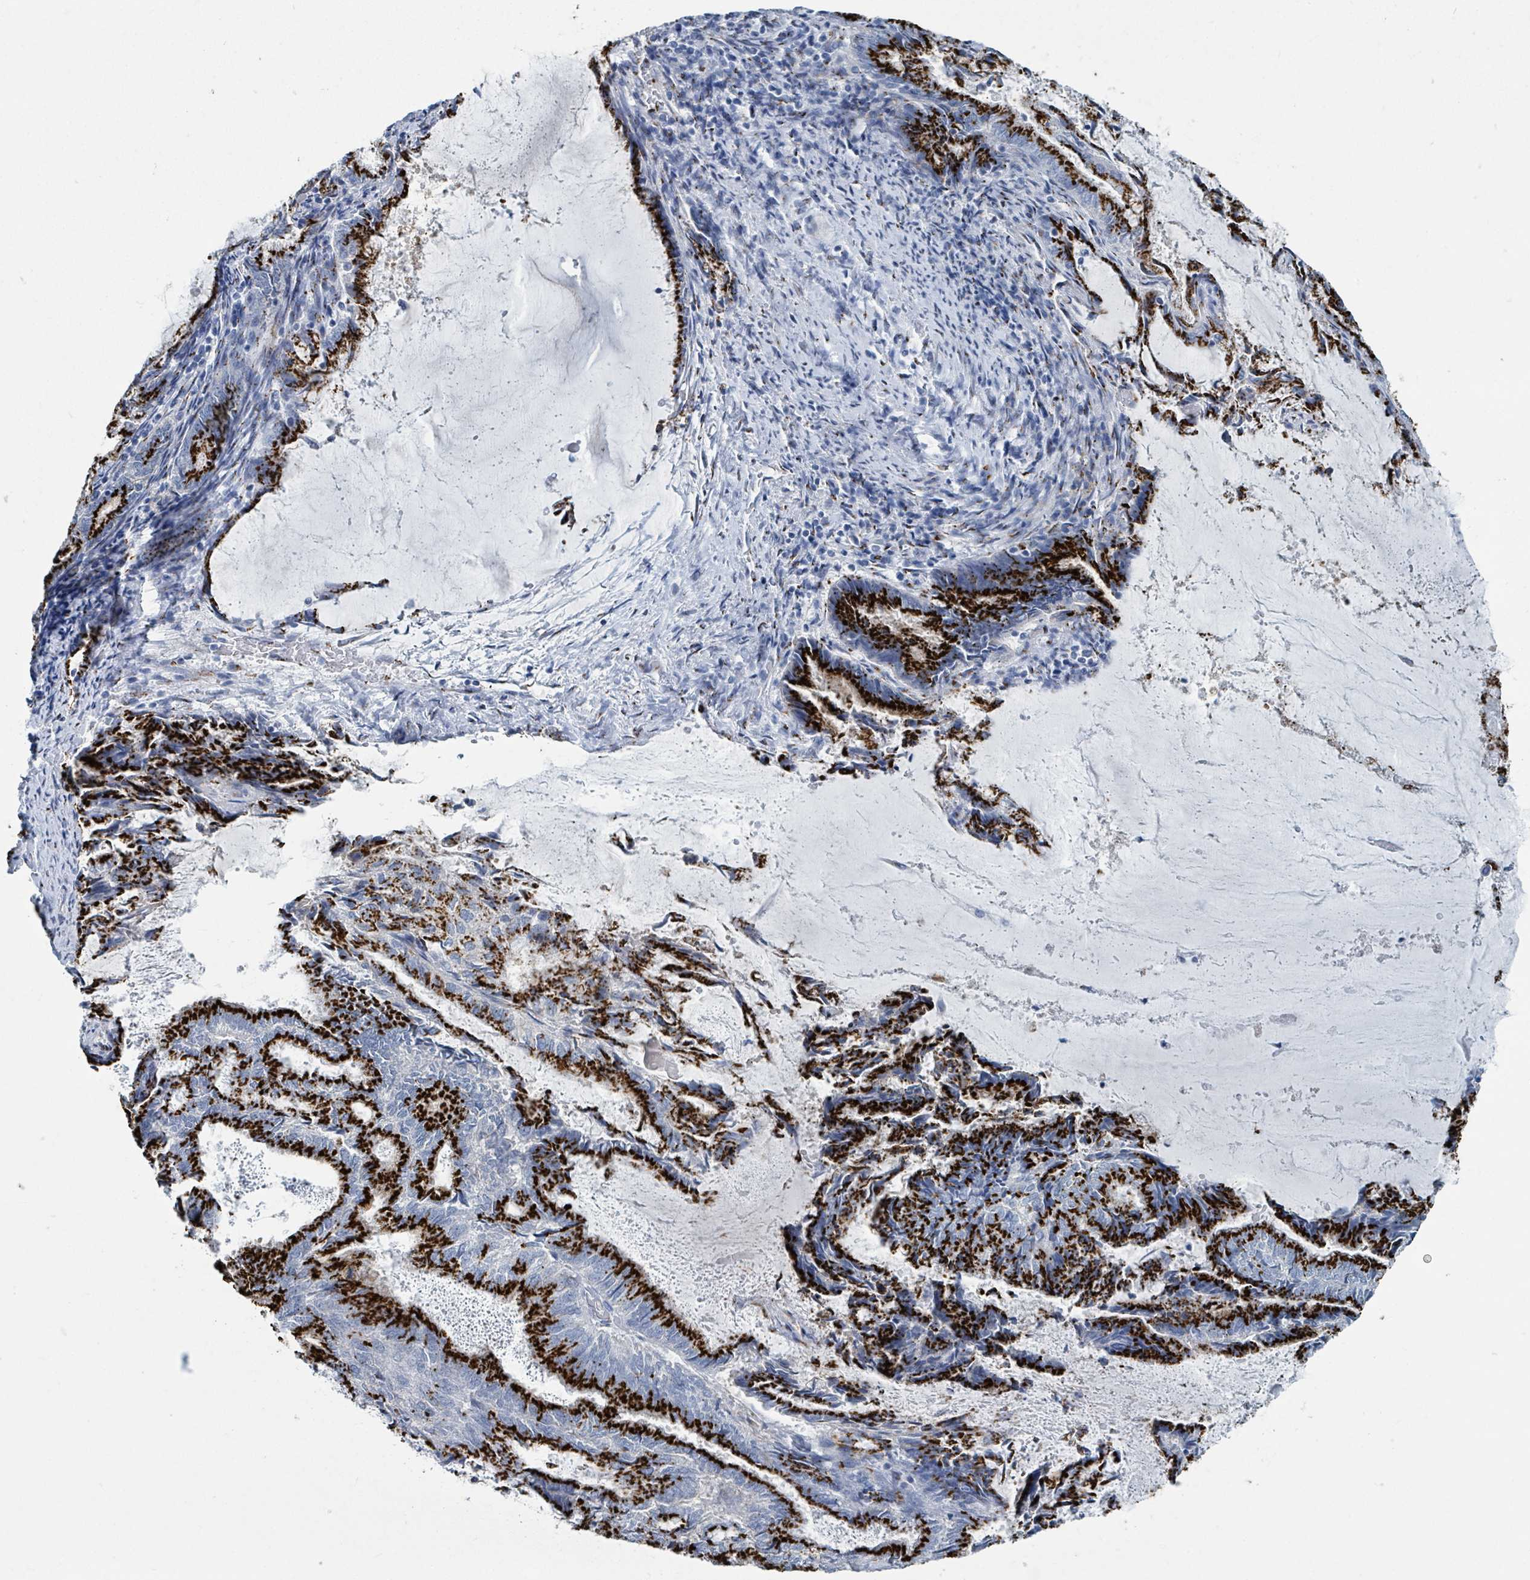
{"staining": {"intensity": "strong", "quantity": ">75%", "location": "cytoplasmic/membranous"}, "tissue": "endometrial cancer", "cell_type": "Tumor cells", "image_type": "cancer", "snomed": [{"axis": "morphology", "description": "Adenocarcinoma, NOS"}, {"axis": "topography", "description": "Endometrium"}], "caption": "Endometrial cancer (adenocarcinoma) stained for a protein (brown) demonstrates strong cytoplasmic/membranous positive staining in about >75% of tumor cells.", "gene": "DCAF5", "patient": {"sex": "female", "age": 80}}